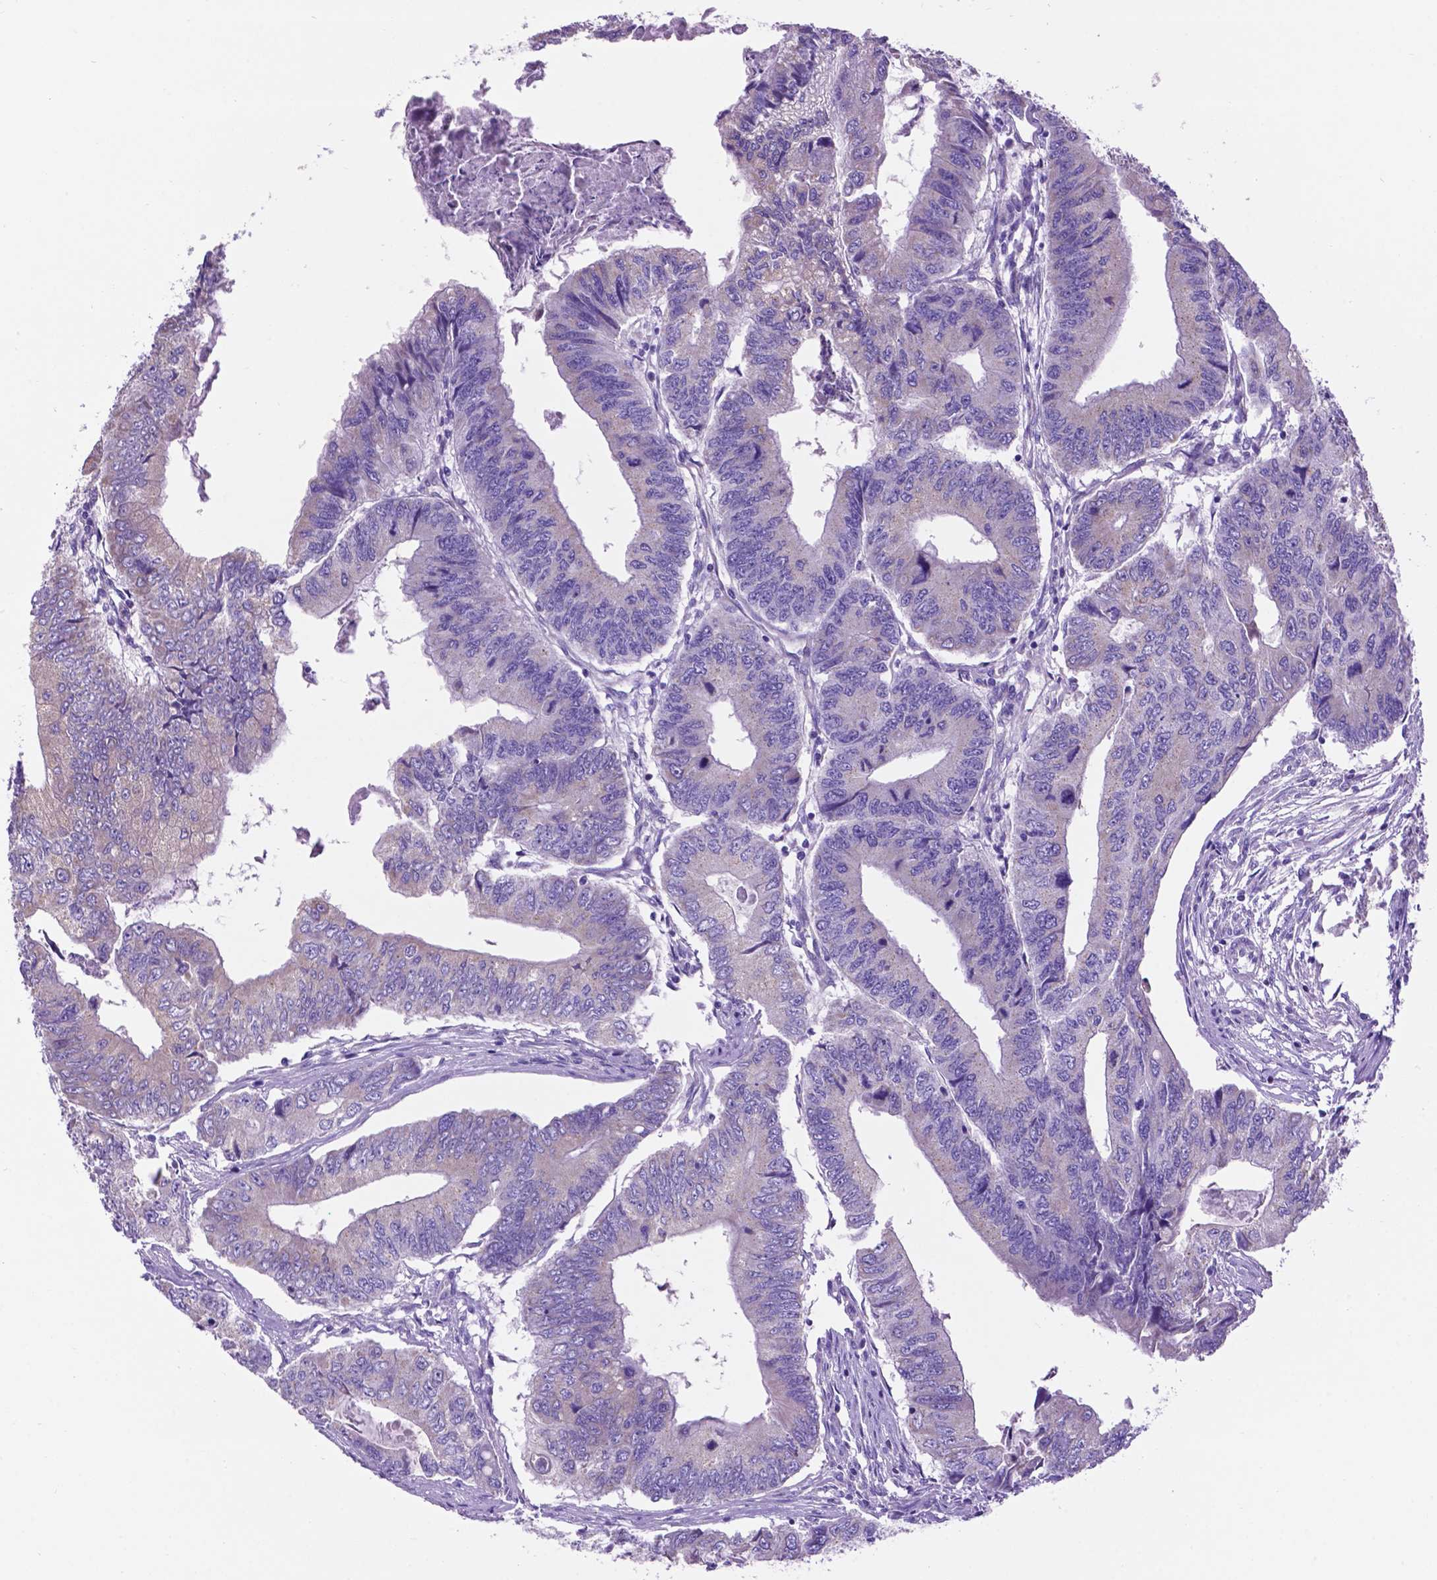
{"staining": {"intensity": "negative", "quantity": "none", "location": "none"}, "tissue": "colorectal cancer", "cell_type": "Tumor cells", "image_type": "cancer", "snomed": [{"axis": "morphology", "description": "Adenocarcinoma, NOS"}, {"axis": "topography", "description": "Colon"}], "caption": "IHC image of neoplastic tissue: adenocarcinoma (colorectal) stained with DAB exhibits no significant protein staining in tumor cells.", "gene": "TMEM121B", "patient": {"sex": "male", "age": 53}}